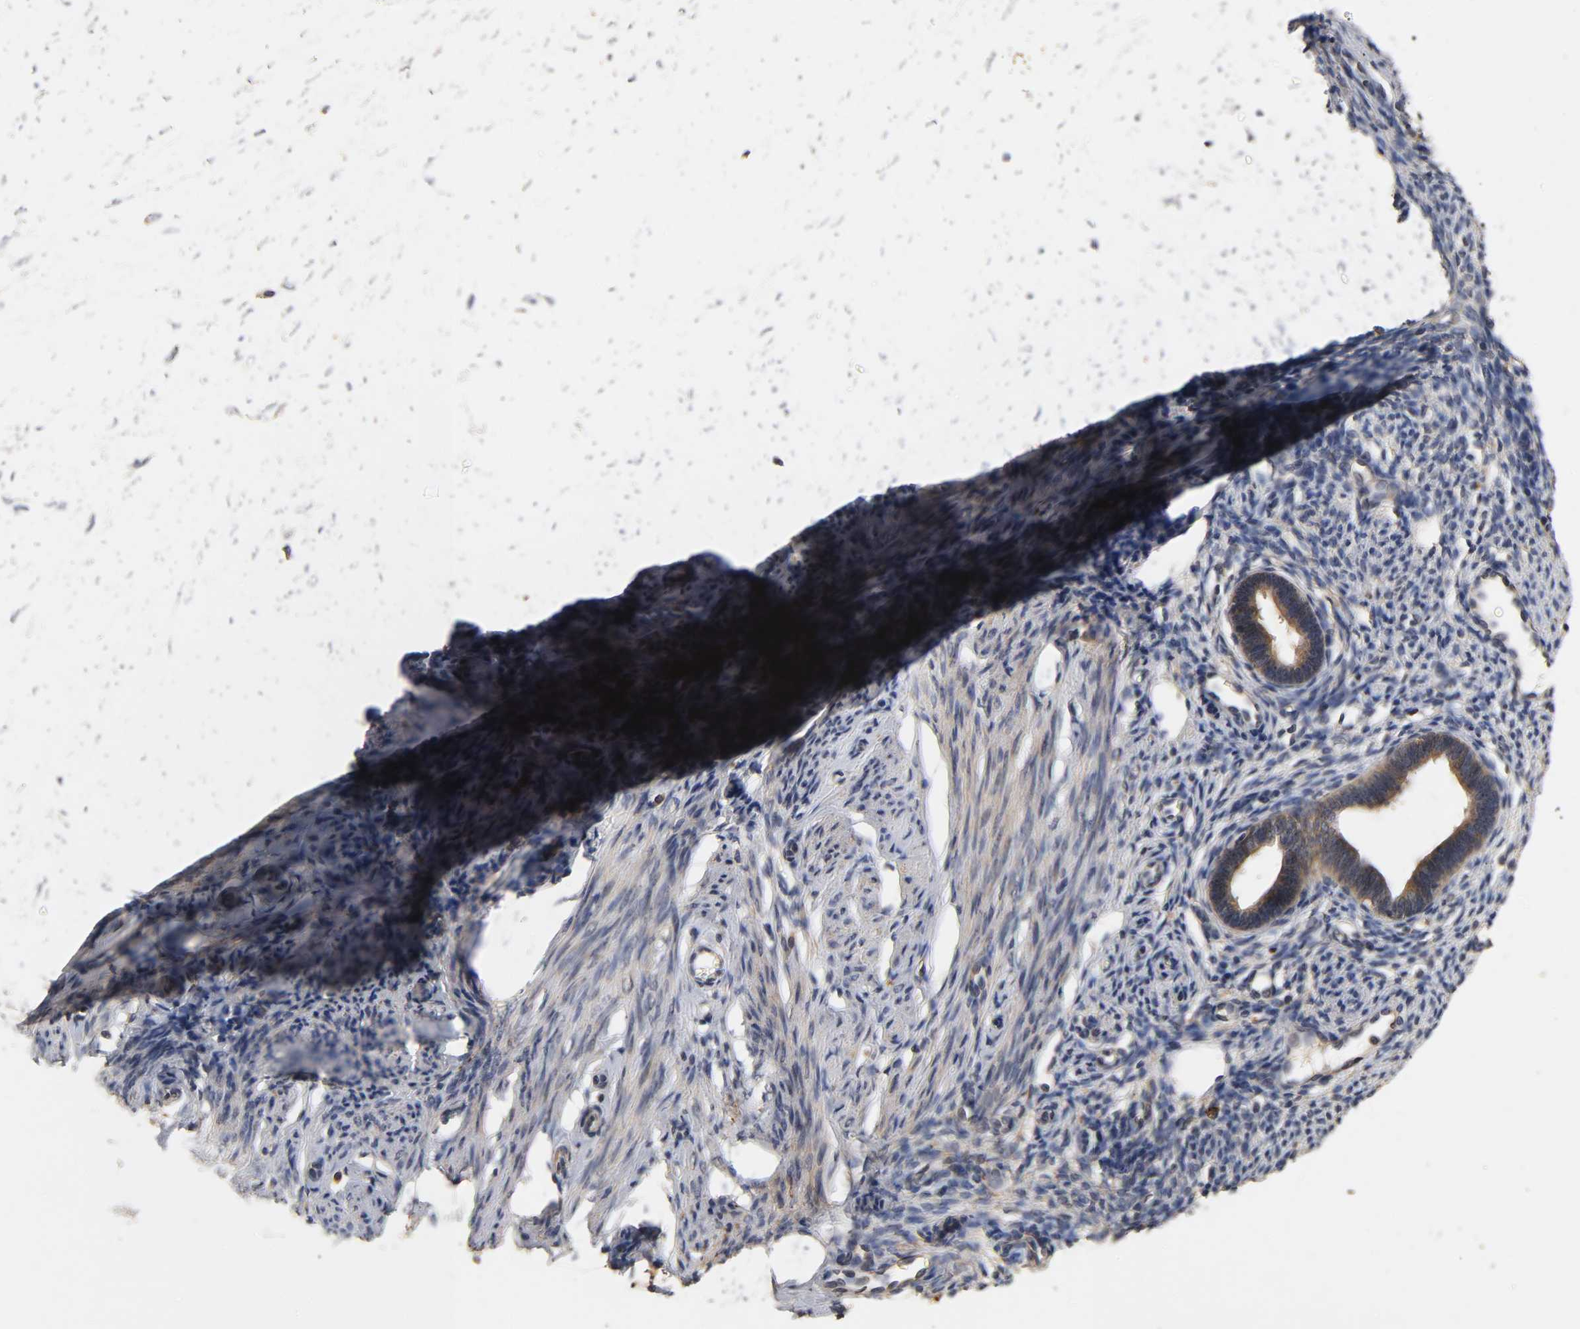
{"staining": {"intensity": "moderate", "quantity": "25%-75%", "location": "cytoplasmic/membranous"}, "tissue": "endometrium", "cell_type": "Cells in endometrial stroma", "image_type": "normal", "snomed": [{"axis": "morphology", "description": "Normal tissue, NOS"}, {"axis": "topography", "description": "Endometrium"}], "caption": "Moderate cytoplasmic/membranous expression is appreciated in about 25%-75% of cells in endometrial stroma in normal endometrium.", "gene": "SCAP", "patient": {"sex": "female", "age": 27}}